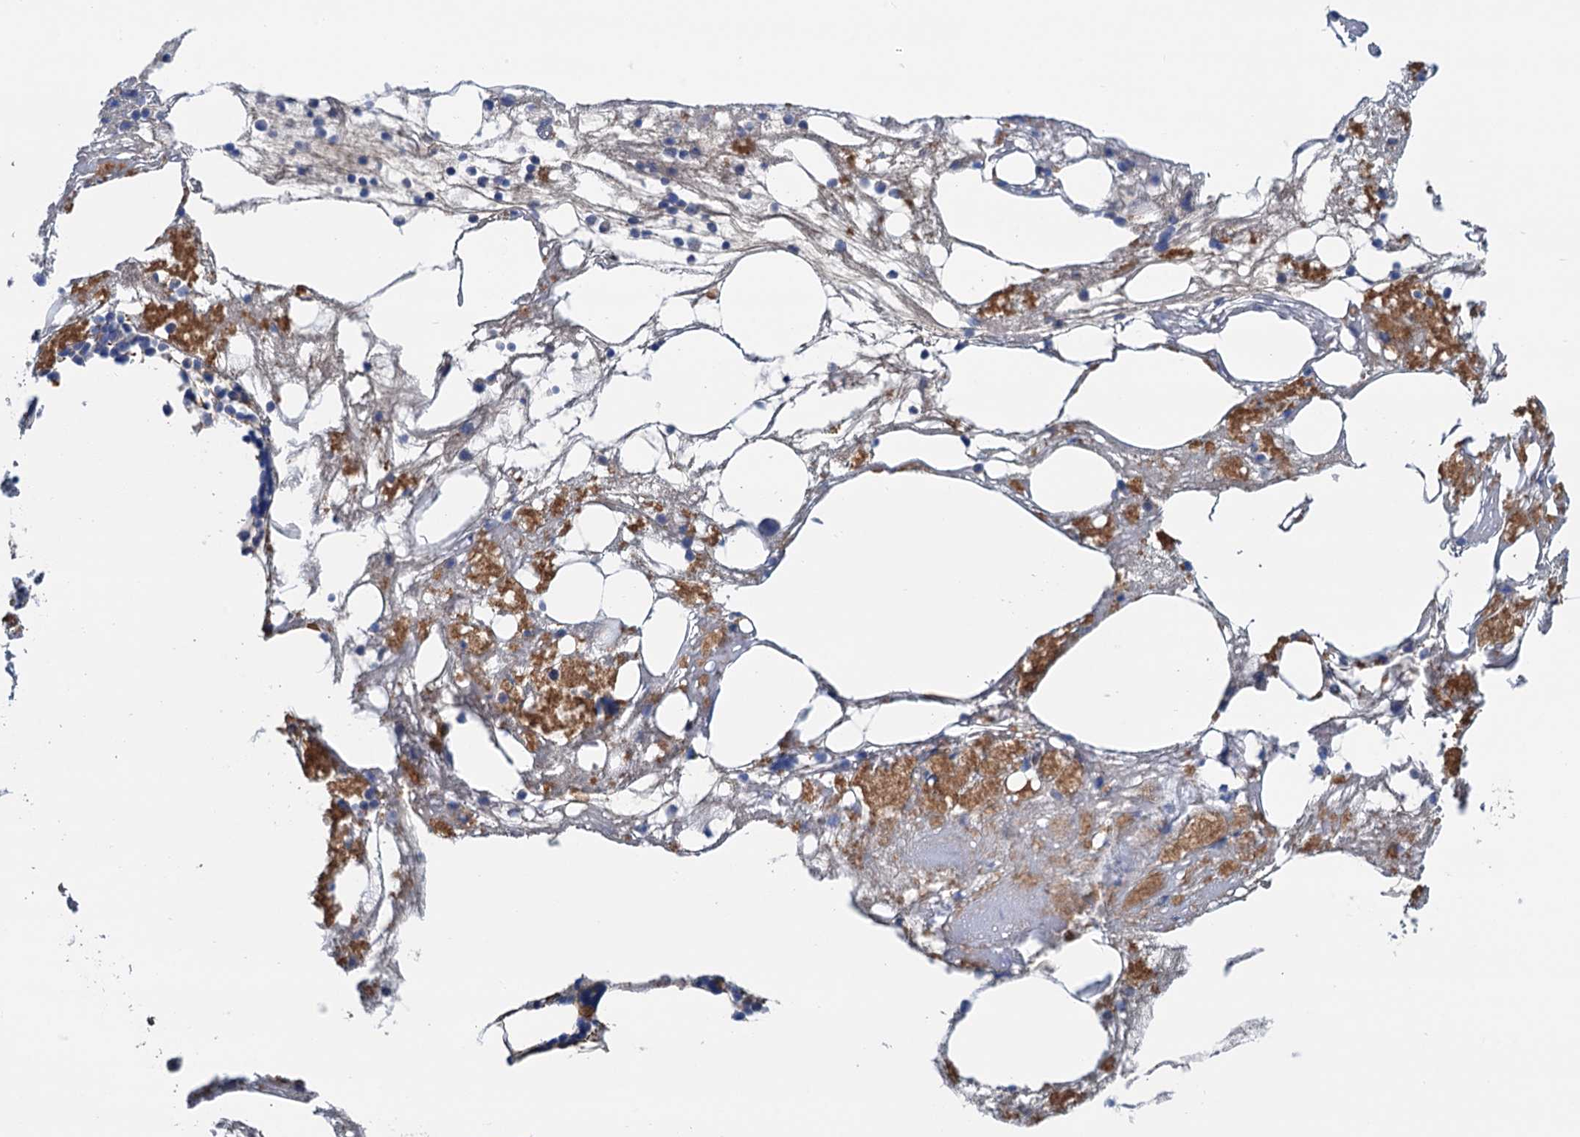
{"staining": {"intensity": "negative", "quantity": "none", "location": "none"}, "tissue": "bone marrow", "cell_type": "Hematopoietic cells", "image_type": "normal", "snomed": [{"axis": "morphology", "description": "Normal tissue, NOS"}, {"axis": "topography", "description": "Bone marrow"}], "caption": "An immunohistochemistry (IHC) histopathology image of unremarkable bone marrow is shown. There is no staining in hematopoietic cells of bone marrow.", "gene": "CSTPP1", "patient": {"sex": "male", "age": 78}}